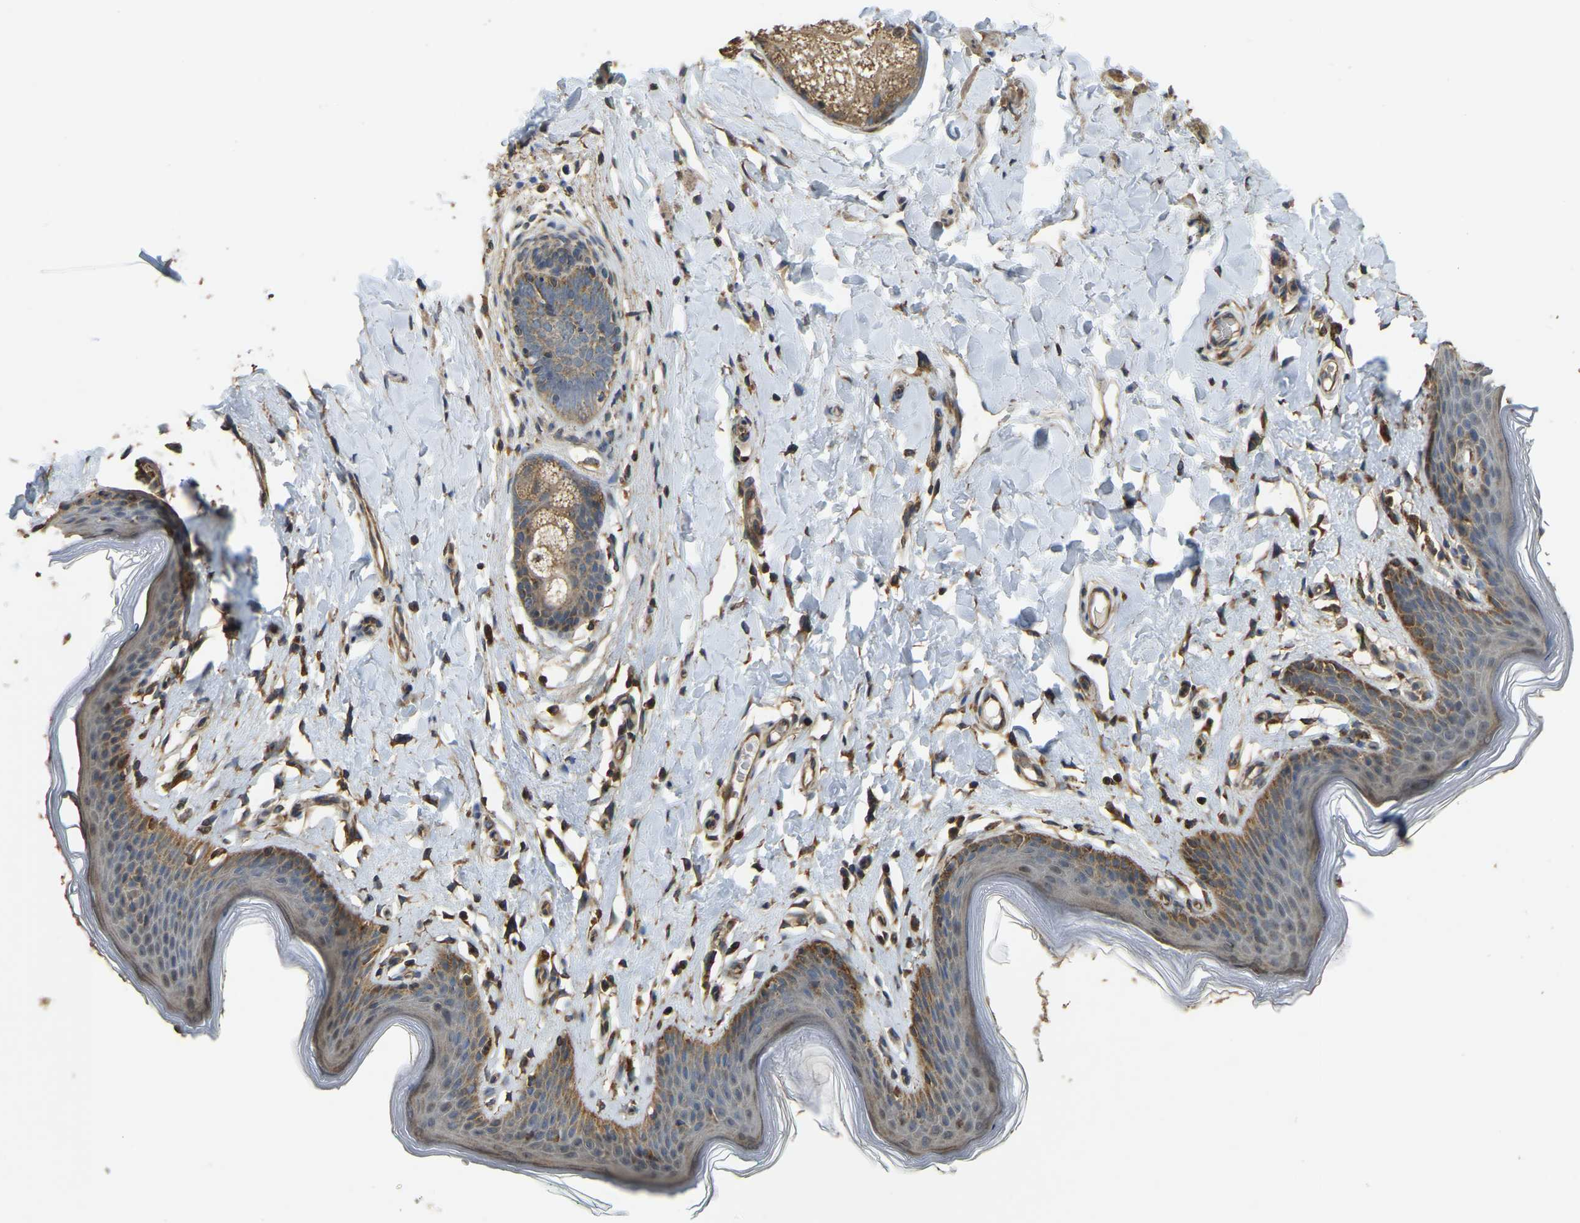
{"staining": {"intensity": "moderate", "quantity": "25%-75%", "location": "cytoplasmic/membranous"}, "tissue": "skin", "cell_type": "Epidermal cells", "image_type": "normal", "snomed": [{"axis": "morphology", "description": "Normal tissue, NOS"}, {"axis": "topography", "description": "Vulva"}], "caption": "DAB (3,3'-diaminobenzidine) immunohistochemical staining of unremarkable skin exhibits moderate cytoplasmic/membranous protein positivity in about 25%-75% of epidermal cells. Nuclei are stained in blue.", "gene": "GNG2", "patient": {"sex": "female", "age": 66}}